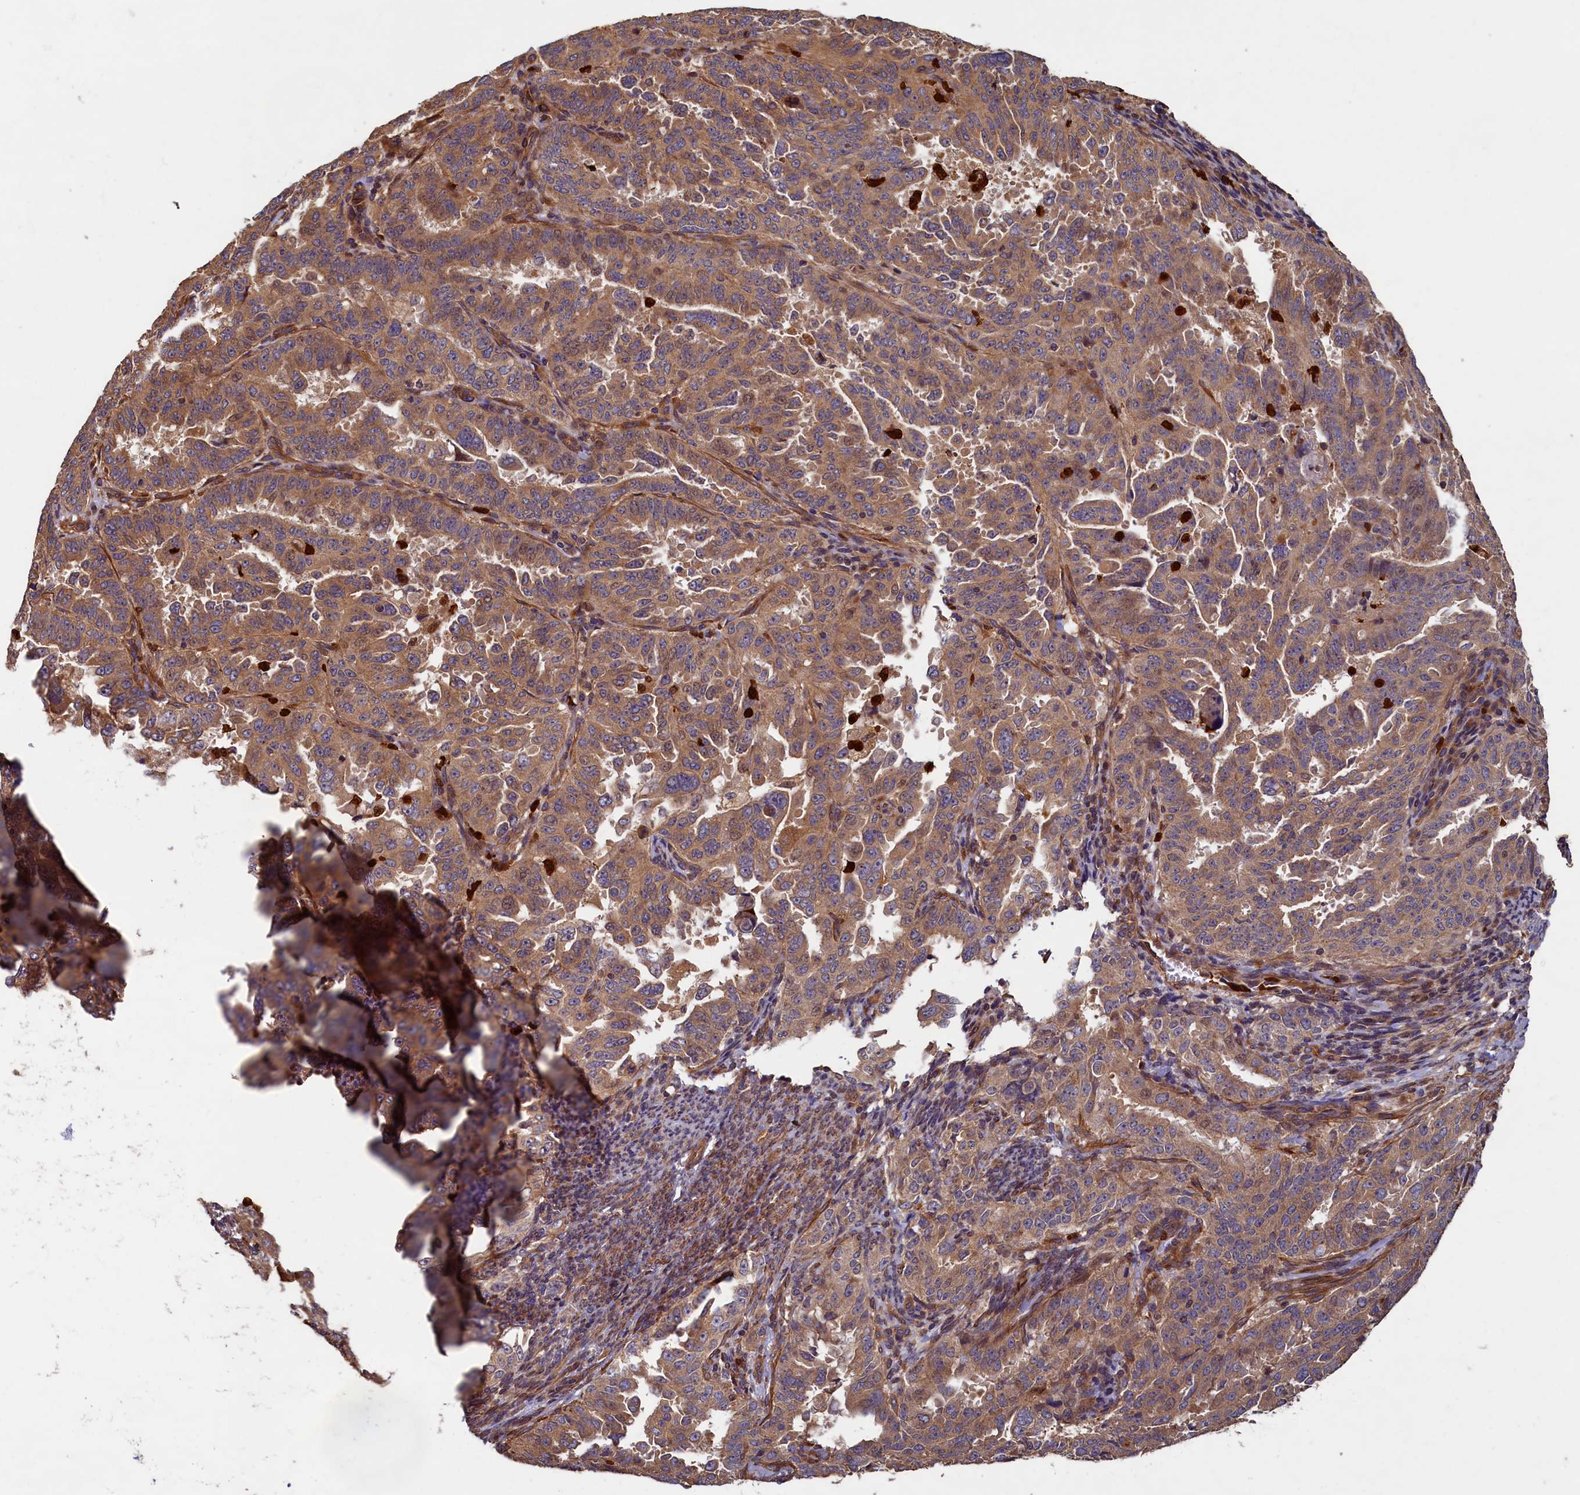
{"staining": {"intensity": "moderate", "quantity": ">75%", "location": "cytoplasmic/membranous"}, "tissue": "endometrial cancer", "cell_type": "Tumor cells", "image_type": "cancer", "snomed": [{"axis": "morphology", "description": "Adenocarcinoma, NOS"}, {"axis": "topography", "description": "Endometrium"}], "caption": "Immunohistochemical staining of adenocarcinoma (endometrial) shows medium levels of moderate cytoplasmic/membranous protein expression in approximately >75% of tumor cells.", "gene": "CCDC102B", "patient": {"sex": "female", "age": 65}}